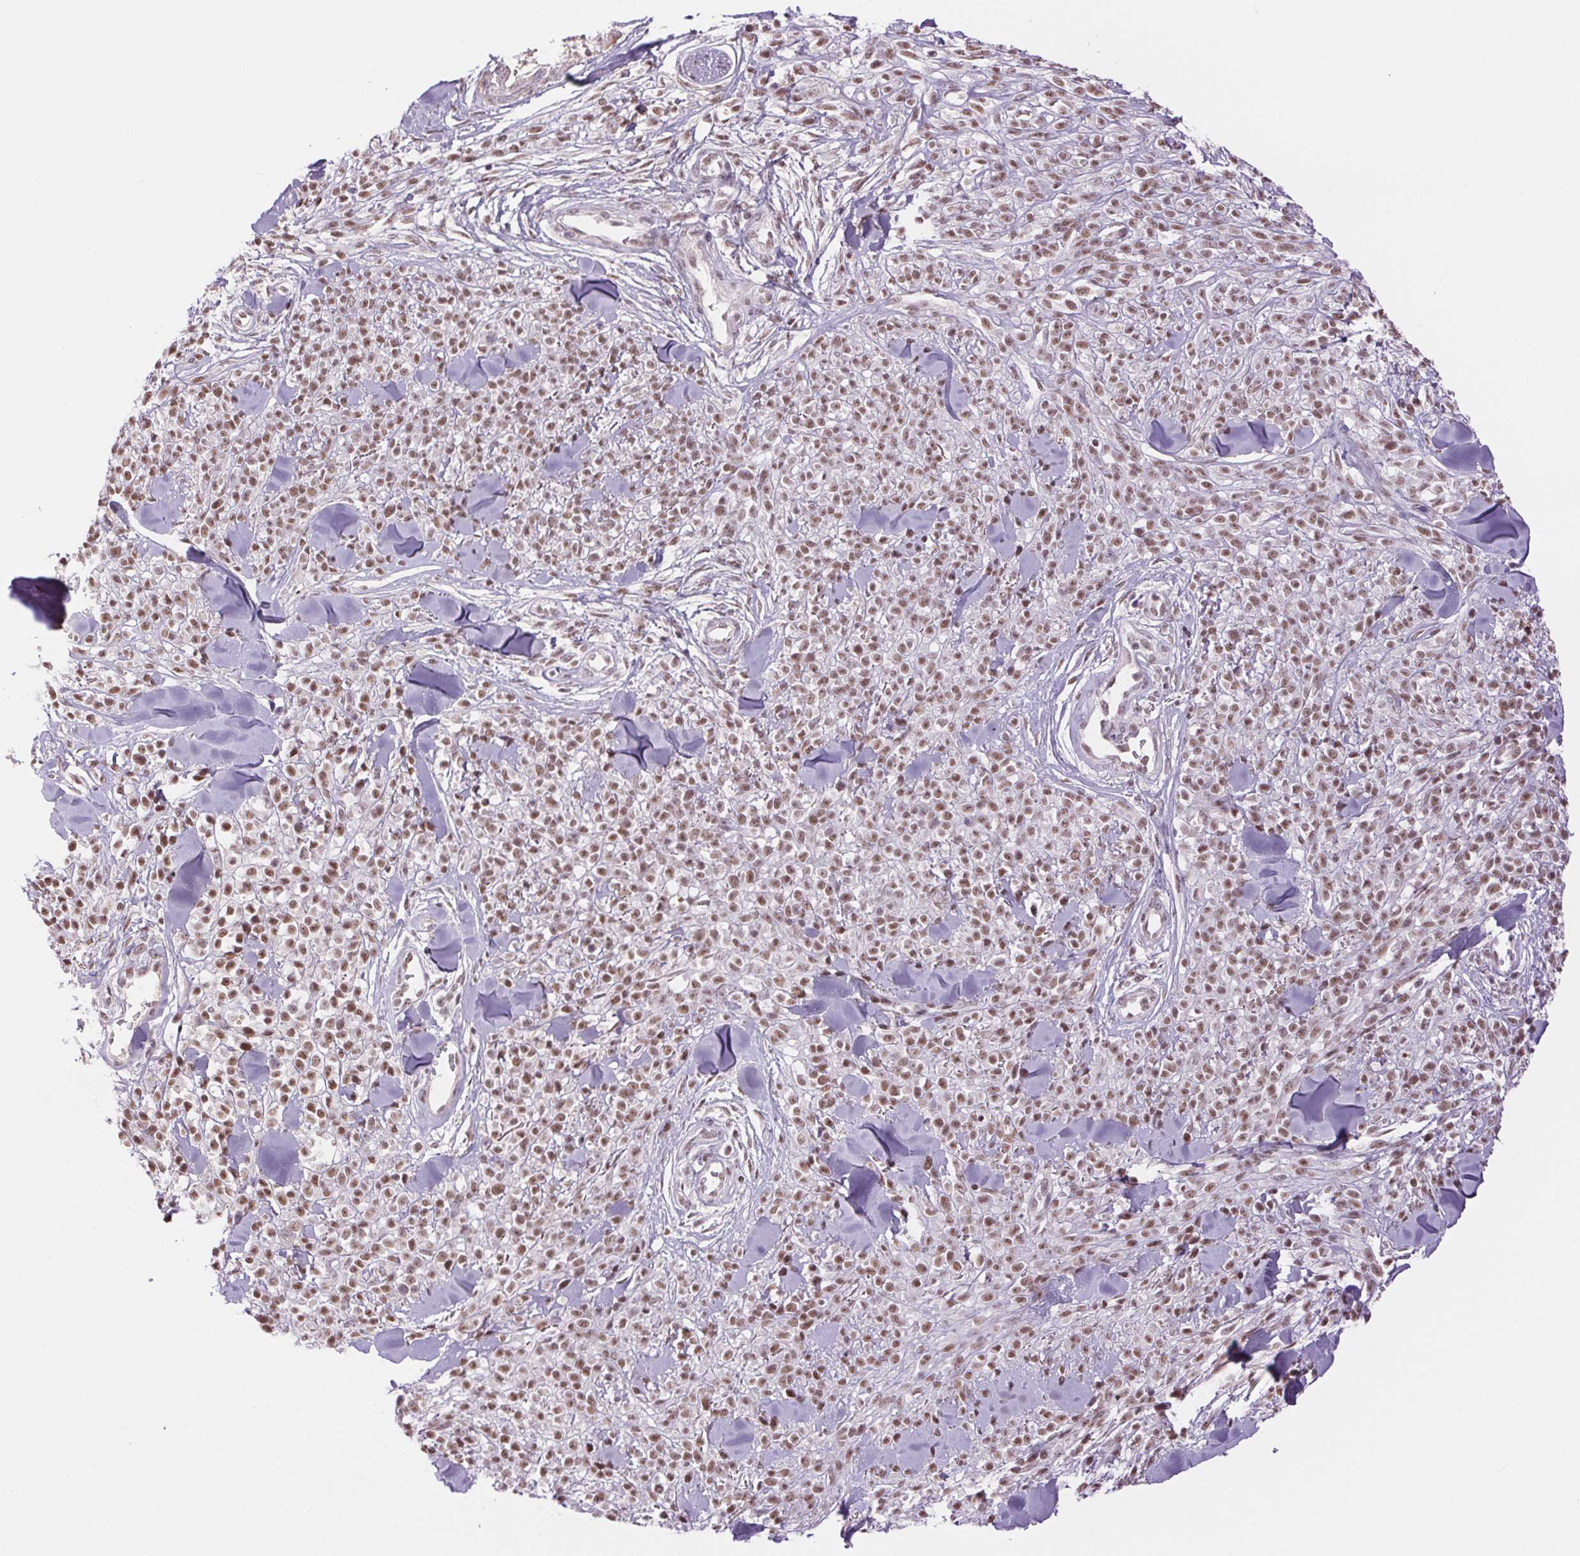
{"staining": {"intensity": "moderate", "quantity": ">75%", "location": "nuclear"}, "tissue": "melanoma", "cell_type": "Tumor cells", "image_type": "cancer", "snomed": [{"axis": "morphology", "description": "Malignant melanoma, NOS"}, {"axis": "topography", "description": "Skin"}, {"axis": "topography", "description": "Skin of trunk"}], "caption": "A photomicrograph showing moderate nuclear positivity in approximately >75% of tumor cells in melanoma, as visualized by brown immunohistochemical staining.", "gene": "RPRD1B", "patient": {"sex": "male", "age": 74}}